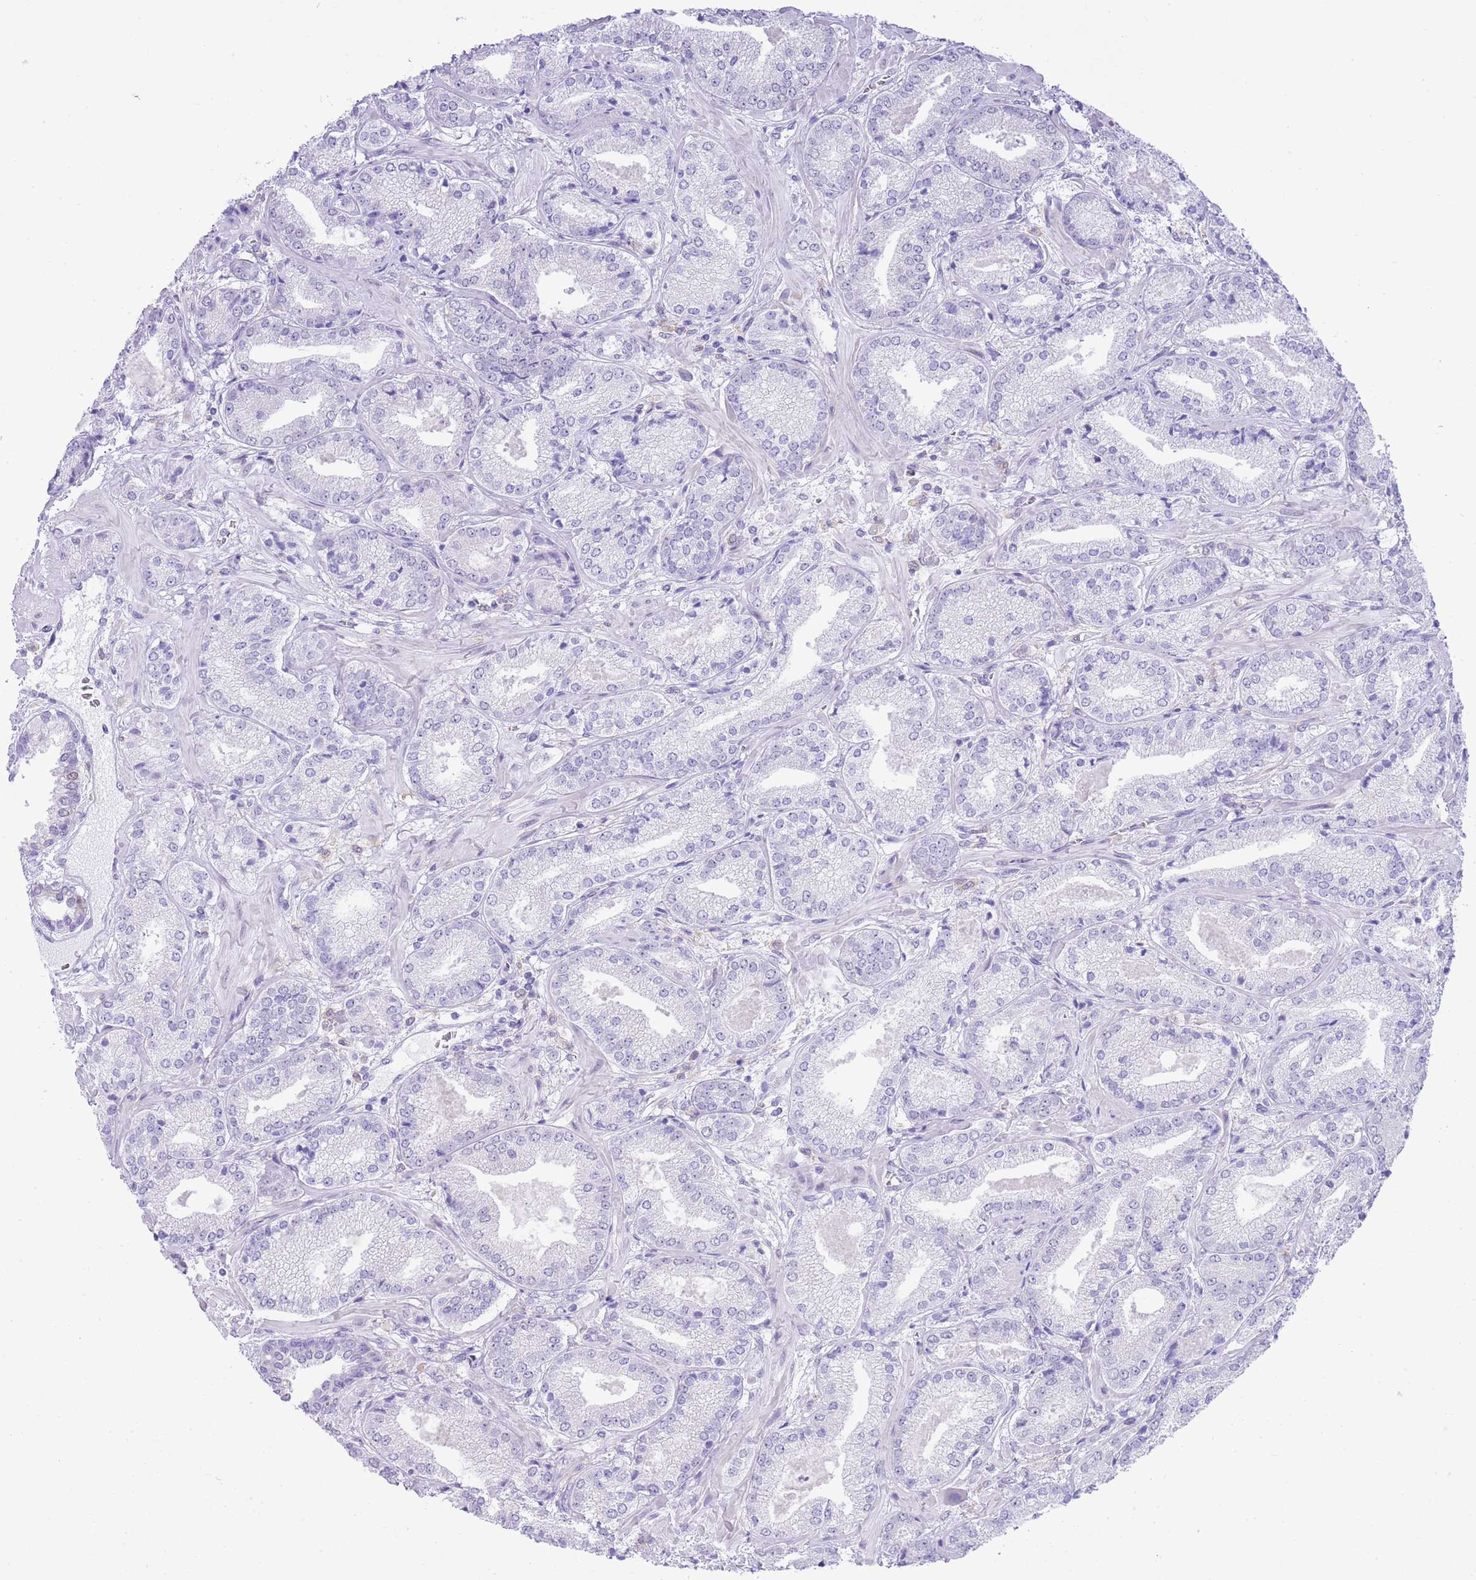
{"staining": {"intensity": "negative", "quantity": "none", "location": "none"}, "tissue": "prostate cancer", "cell_type": "Tumor cells", "image_type": "cancer", "snomed": [{"axis": "morphology", "description": "Adenocarcinoma, High grade"}, {"axis": "topography", "description": "Prostate"}], "caption": "Human prostate cancer stained for a protein using immunohistochemistry (IHC) displays no expression in tumor cells.", "gene": "PPP1R17", "patient": {"sex": "male", "age": 63}}